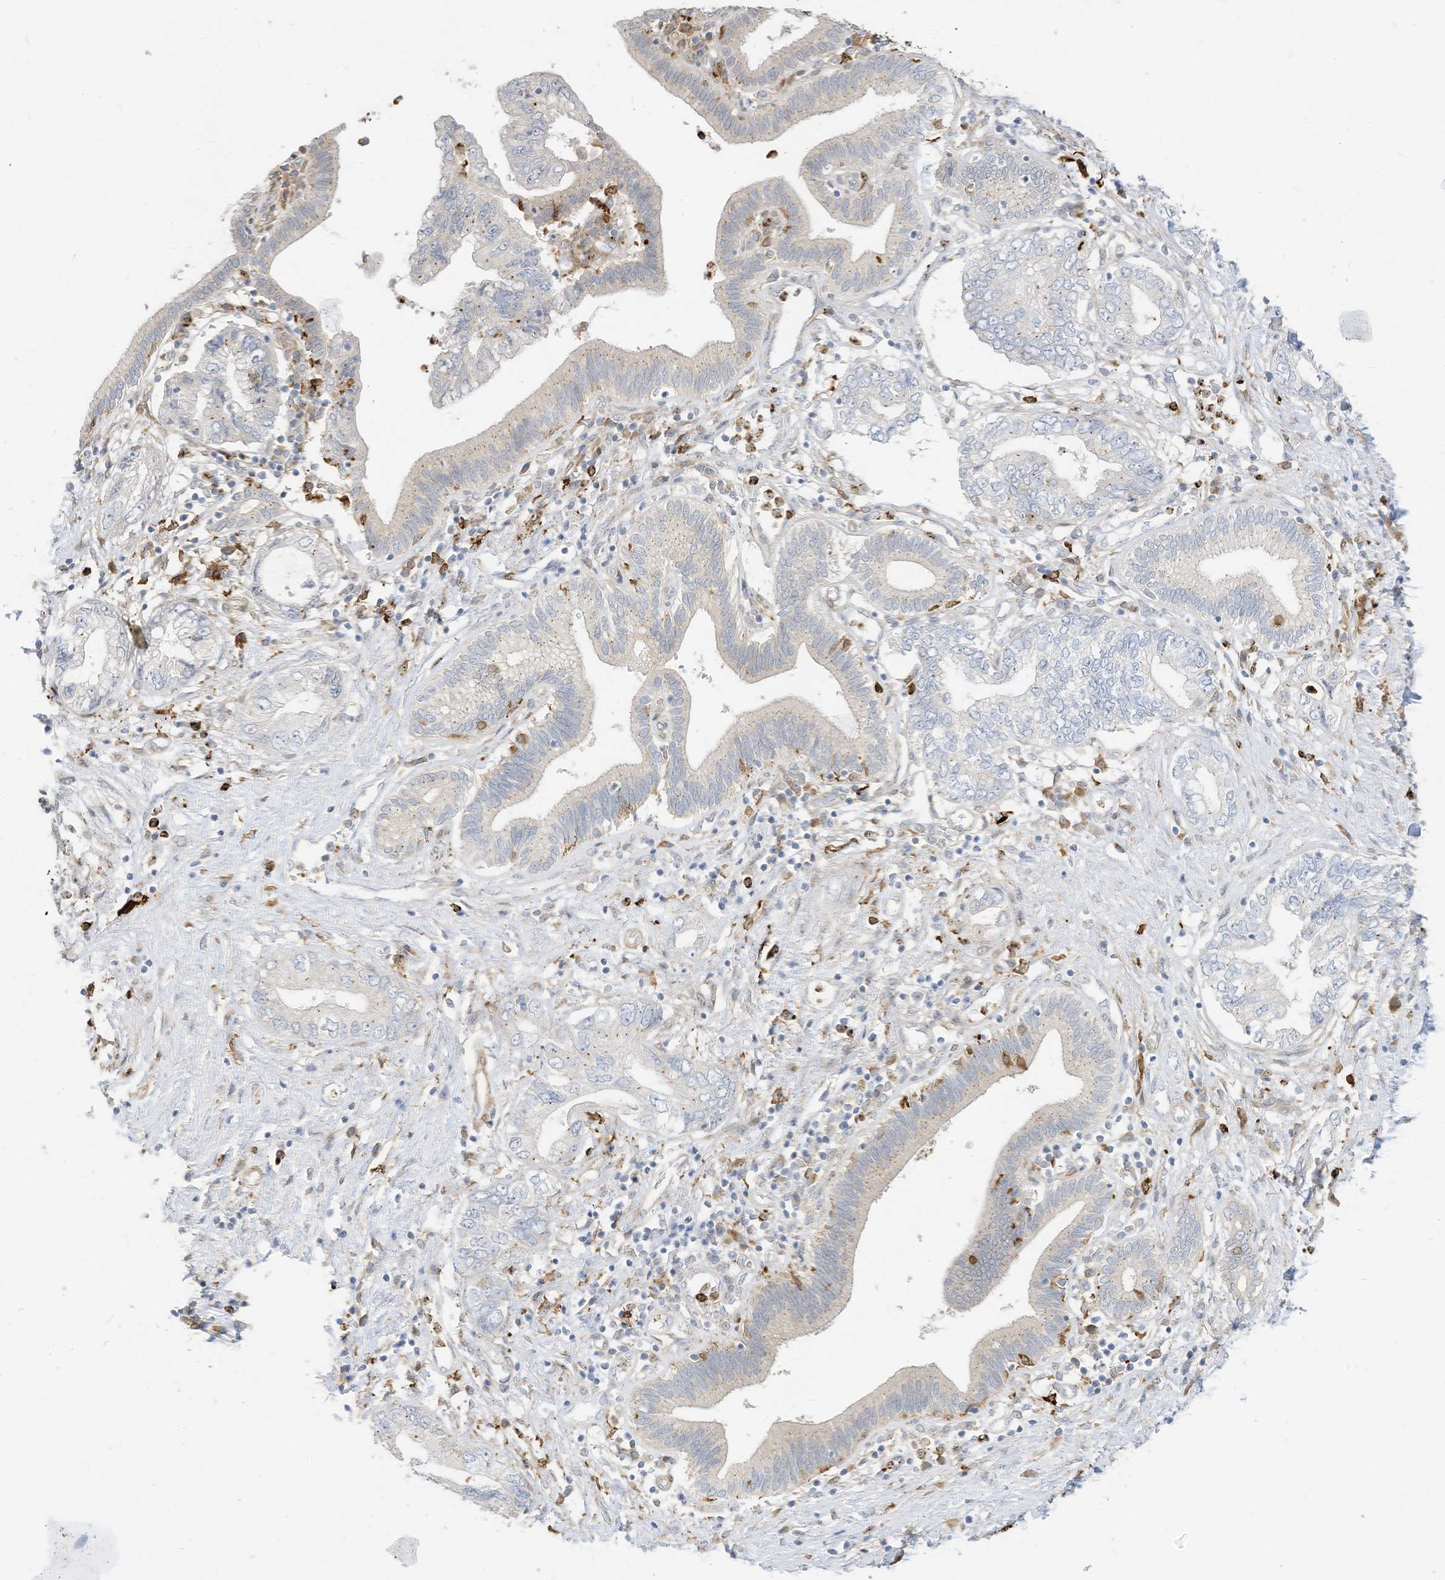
{"staining": {"intensity": "negative", "quantity": "none", "location": "none"}, "tissue": "pancreatic cancer", "cell_type": "Tumor cells", "image_type": "cancer", "snomed": [{"axis": "morphology", "description": "Adenocarcinoma, NOS"}, {"axis": "topography", "description": "Pancreas"}], "caption": "Pancreatic adenocarcinoma was stained to show a protein in brown. There is no significant expression in tumor cells. Brightfield microscopy of immunohistochemistry stained with DAB (brown) and hematoxylin (blue), captured at high magnification.", "gene": "ATP13A1", "patient": {"sex": "female", "age": 73}}